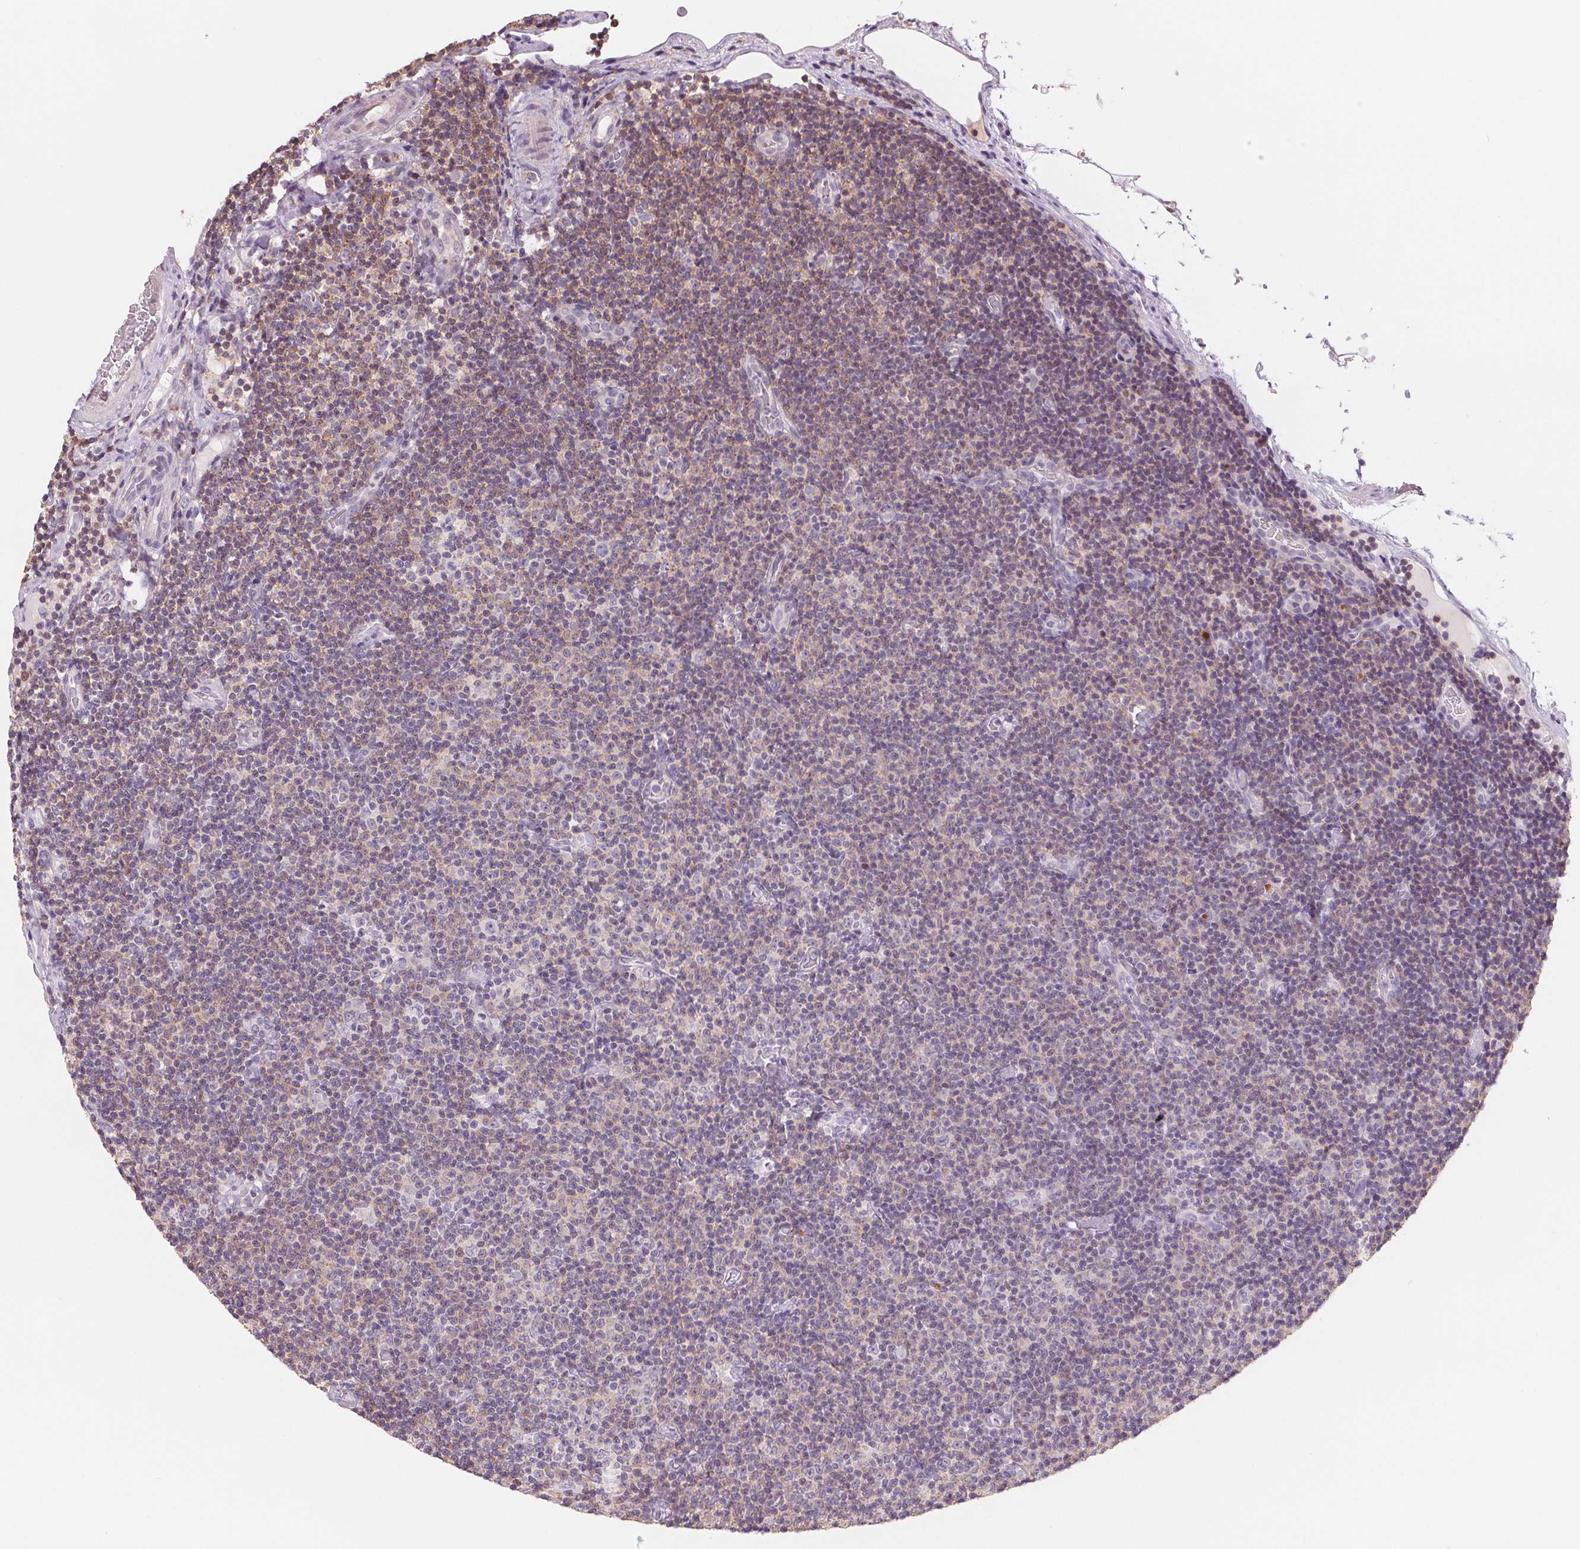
{"staining": {"intensity": "weak", "quantity": "25%-75%", "location": "cytoplasmic/membranous"}, "tissue": "lymphoma", "cell_type": "Tumor cells", "image_type": "cancer", "snomed": [{"axis": "morphology", "description": "Malignant lymphoma, non-Hodgkin's type, Low grade"}, {"axis": "topography", "description": "Lymph node"}], "caption": "Brown immunohistochemical staining in human lymphoma demonstrates weak cytoplasmic/membranous staining in approximately 25%-75% of tumor cells.", "gene": "VTCN1", "patient": {"sex": "male", "age": 81}}